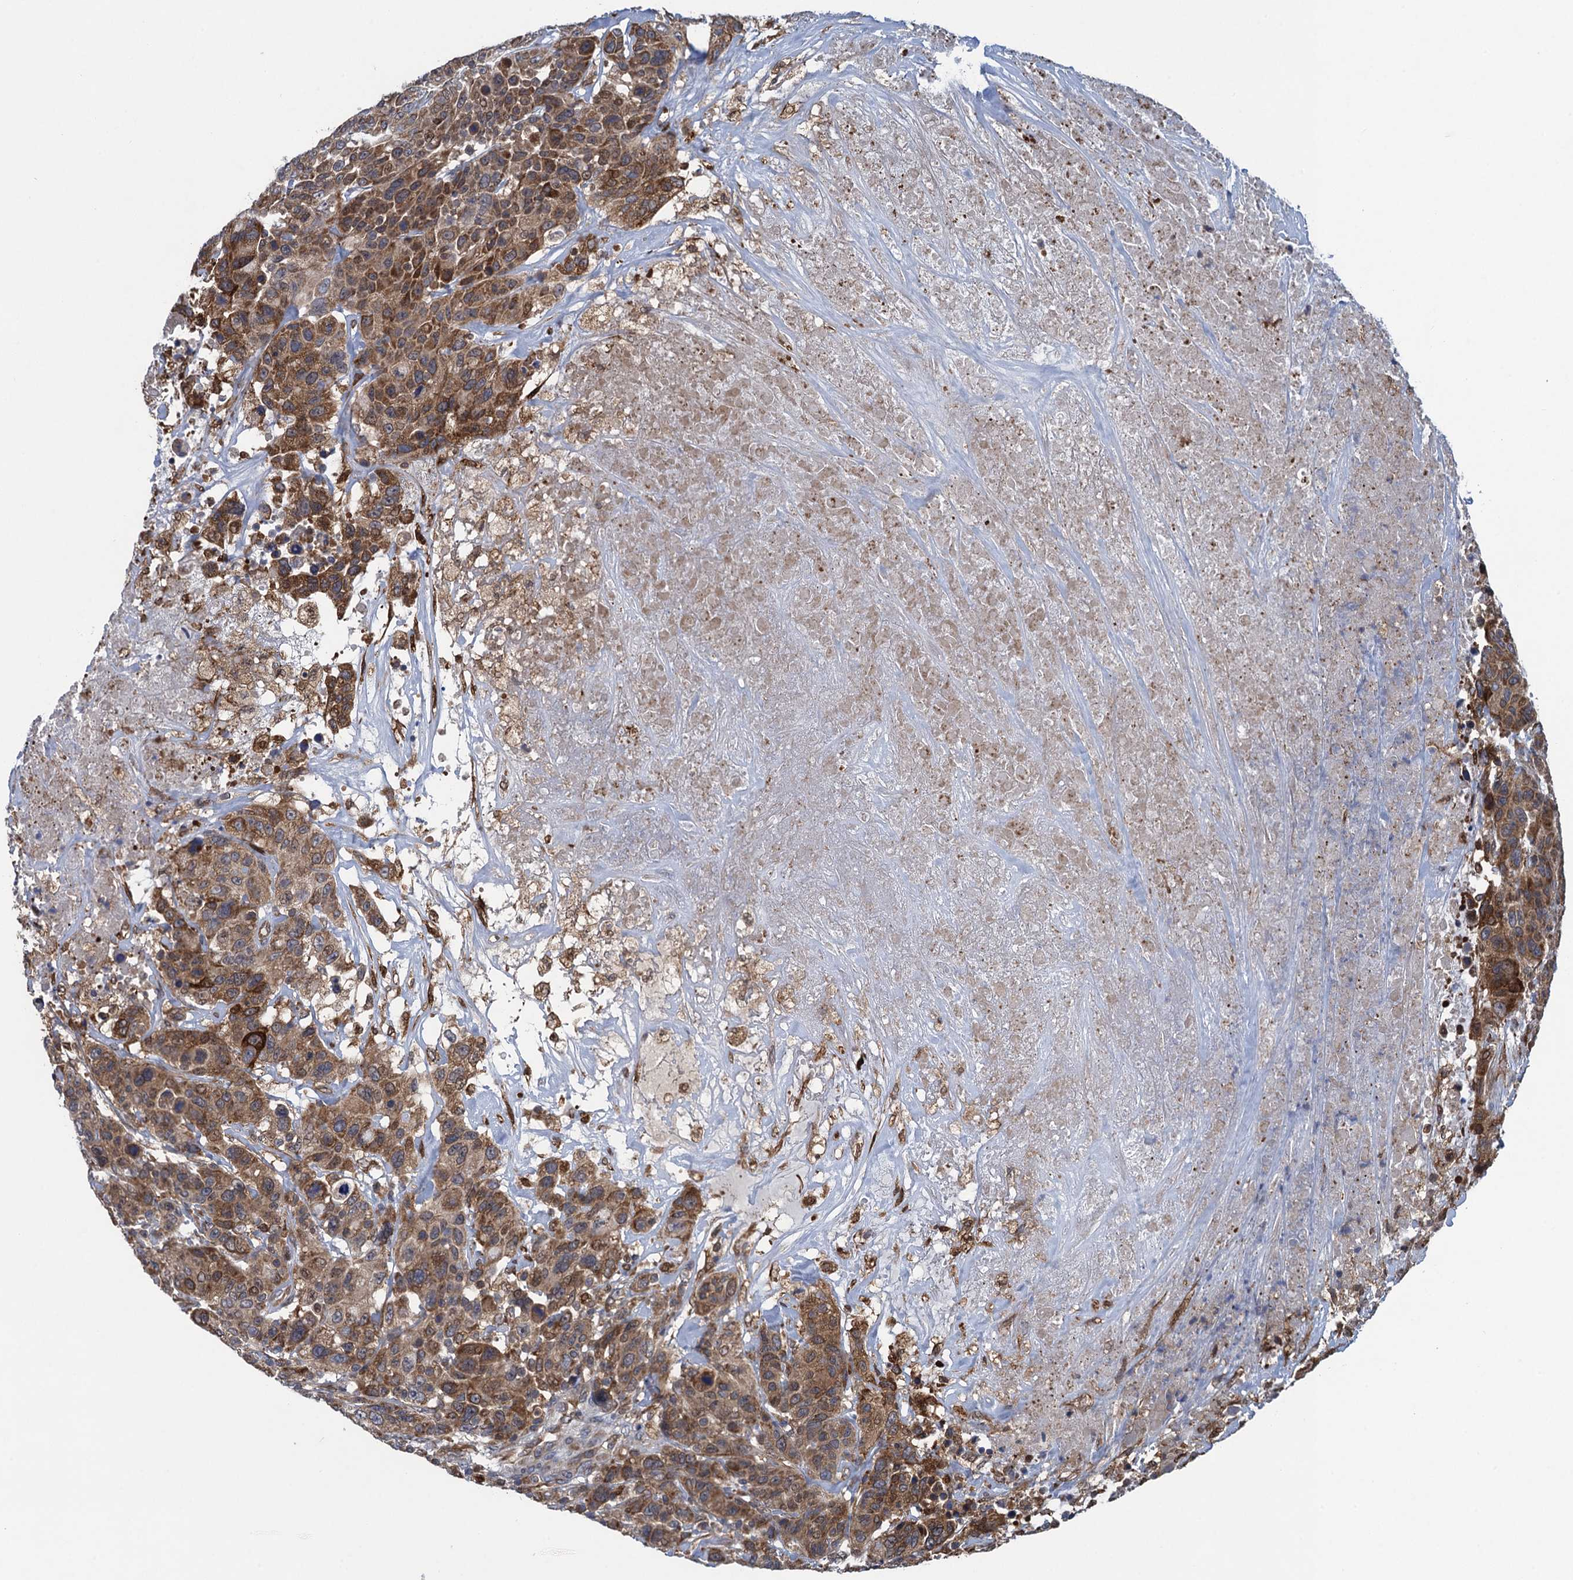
{"staining": {"intensity": "moderate", "quantity": ">75%", "location": "cytoplasmic/membranous"}, "tissue": "breast cancer", "cell_type": "Tumor cells", "image_type": "cancer", "snomed": [{"axis": "morphology", "description": "Duct carcinoma"}, {"axis": "topography", "description": "Breast"}], "caption": "Tumor cells exhibit moderate cytoplasmic/membranous staining in about >75% of cells in intraductal carcinoma (breast).", "gene": "CNTN5", "patient": {"sex": "female", "age": 37}}